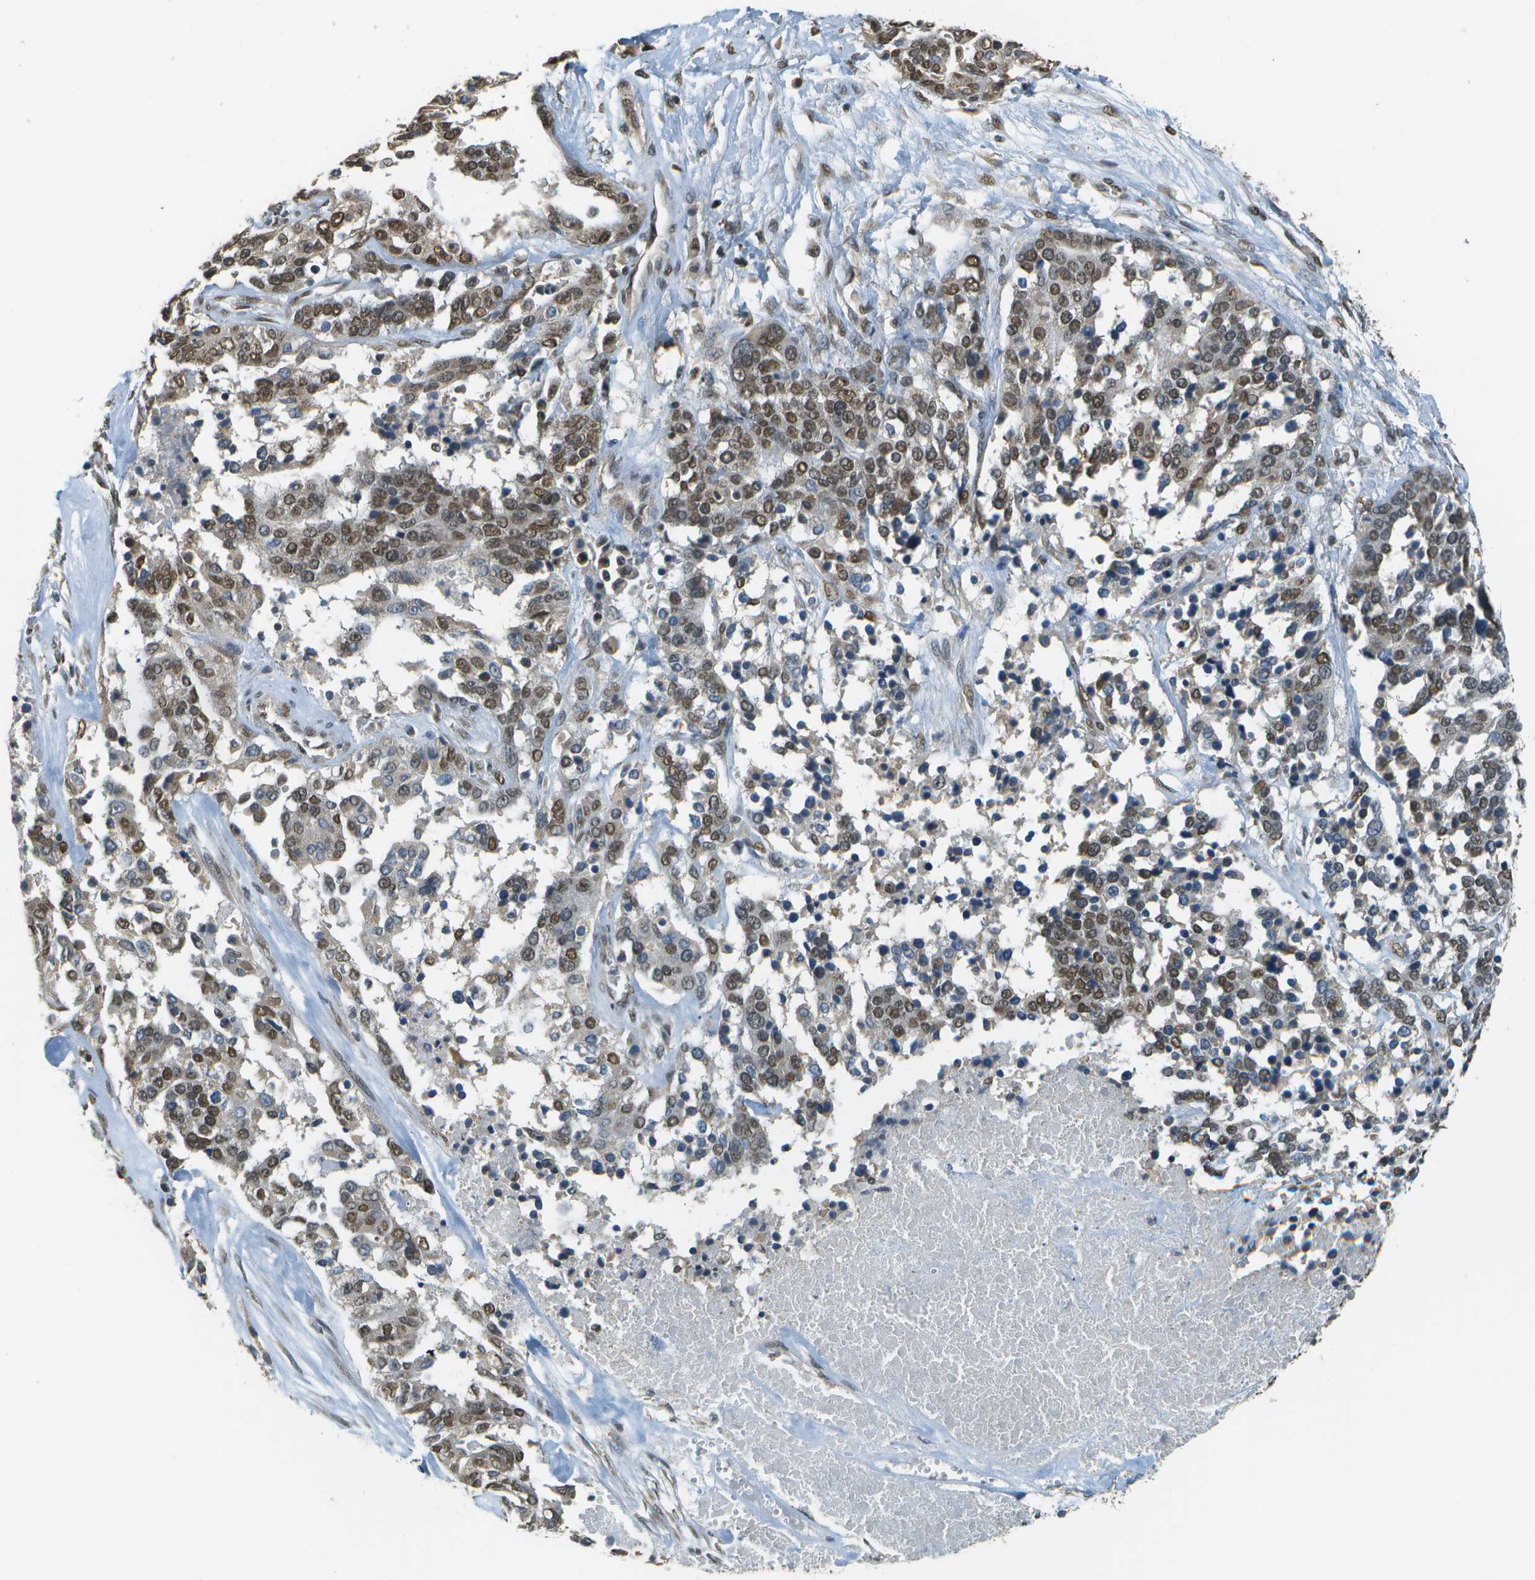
{"staining": {"intensity": "moderate", "quantity": ">75%", "location": "nuclear"}, "tissue": "ovarian cancer", "cell_type": "Tumor cells", "image_type": "cancer", "snomed": [{"axis": "morphology", "description": "Cystadenocarcinoma, serous, NOS"}, {"axis": "topography", "description": "Ovary"}], "caption": "A histopathology image of ovarian serous cystadenocarcinoma stained for a protein reveals moderate nuclear brown staining in tumor cells.", "gene": "ABL2", "patient": {"sex": "female", "age": 44}}